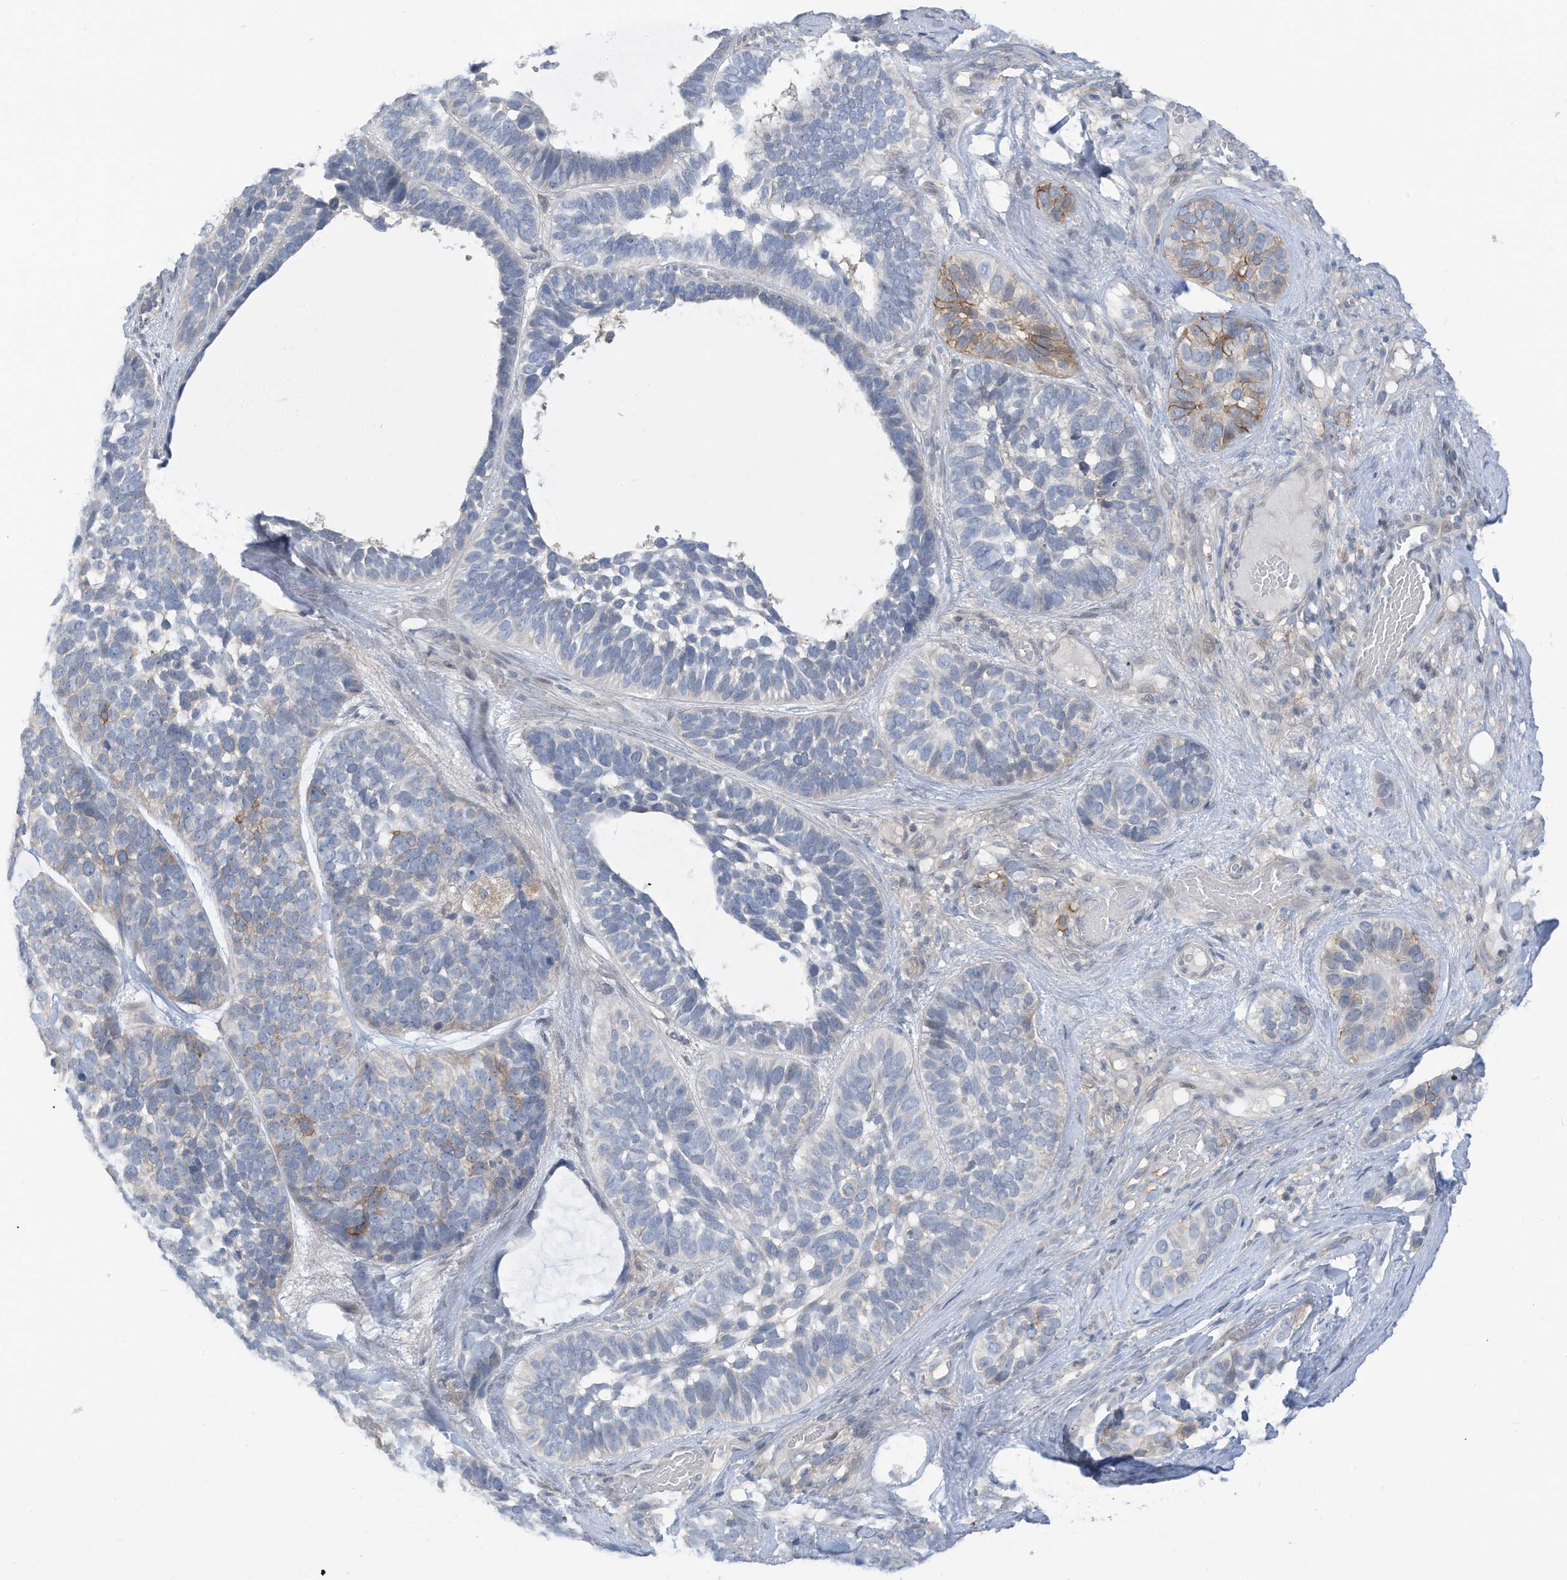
{"staining": {"intensity": "moderate", "quantity": "<25%", "location": "cytoplasmic/membranous"}, "tissue": "skin cancer", "cell_type": "Tumor cells", "image_type": "cancer", "snomed": [{"axis": "morphology", "description": "Basal cell carcinoma"}, {"axis": "topography", "description": "Skin"}], "caption": "Immunohistochemical staining of skin cancer displays low levels of moderate cytoplasmic/membranous staining in approximately <25% of tumor cells. (DAB (3,3'-diaminobenzidine) IHC, brown staining for protein, blue staining for nuclei).", "gene": "SLC1A5", "patient": {"sex": "male", "age": 62}}